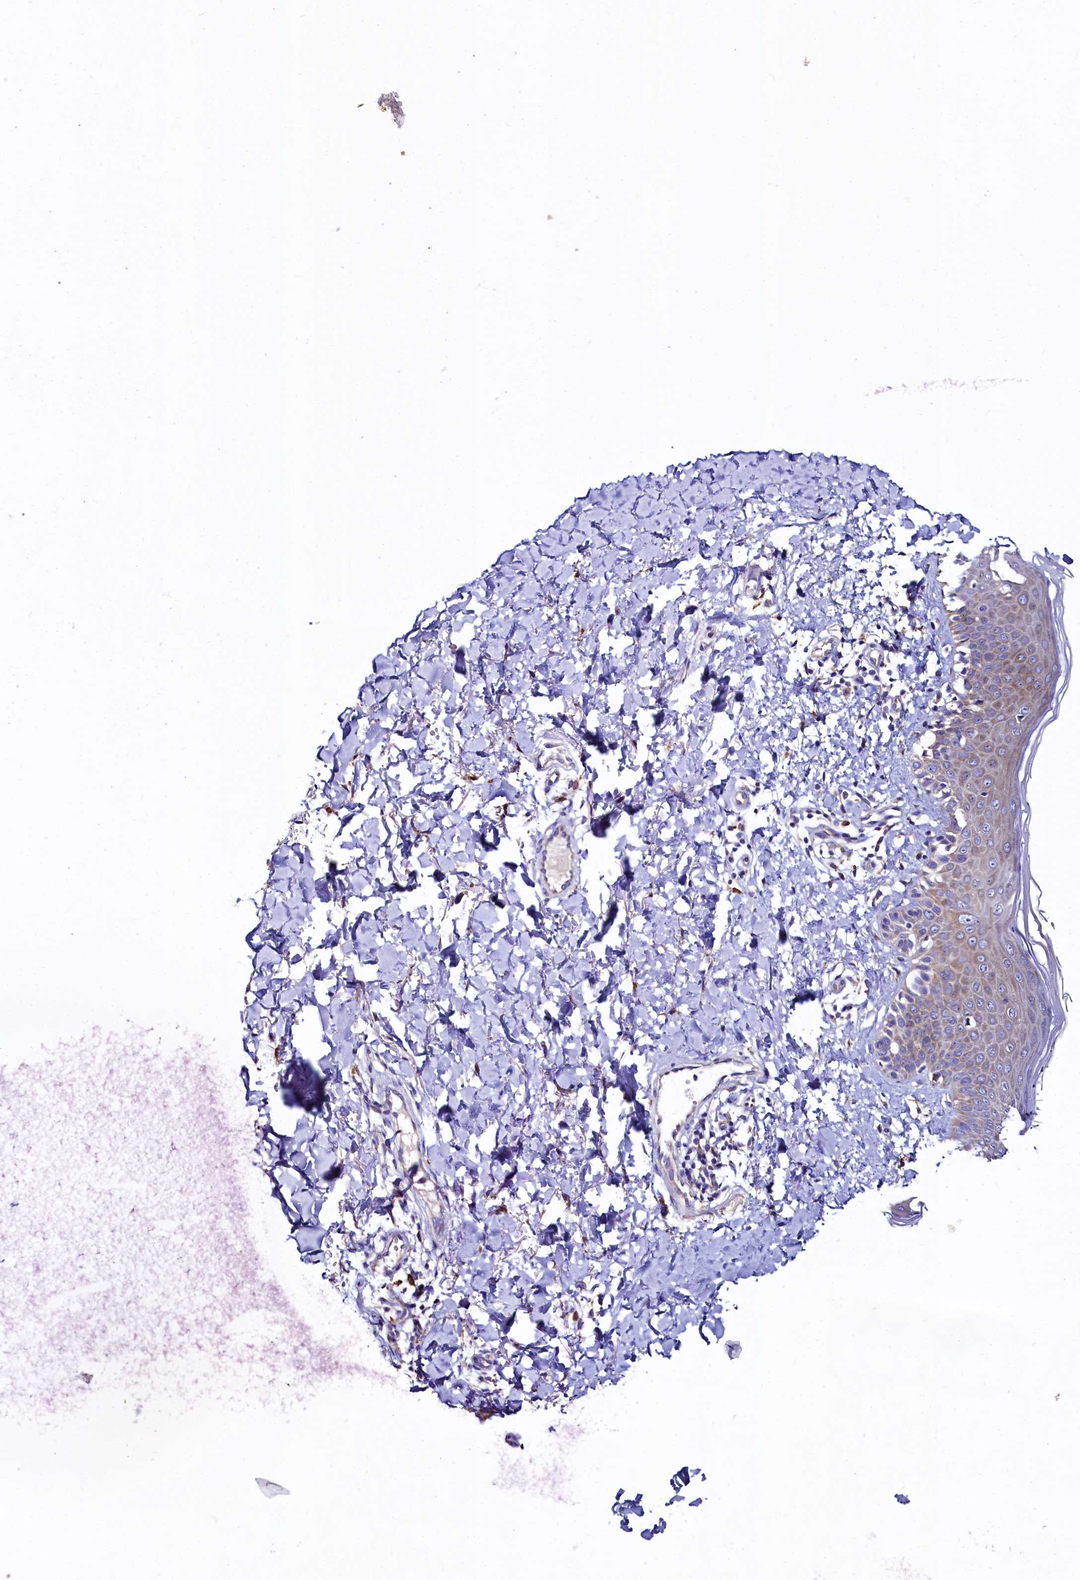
{"staining": {"intensity": "moderate", "quantity": ">75%", "location": "cytoplasmic/membranous"}, "tissue": "skin", "cell_type": "Fibroblasts", "image_type": "normal", "snomed": [{"axis": "morphology", "description": "Normal tissue, NOS"}, {"axis": "topography", "description": "Skin"}], "caption": "Immunohistochemical staining of normal skin shows >75% levels of moderate cytoplasmic/membranous protein positivity in about >75% of fibroblasts. Ihc stains the protein of interest in brown and the nuclei are stained blue.", "gene": "QARS1", "patient": {"sex": "male", "age": 52}}